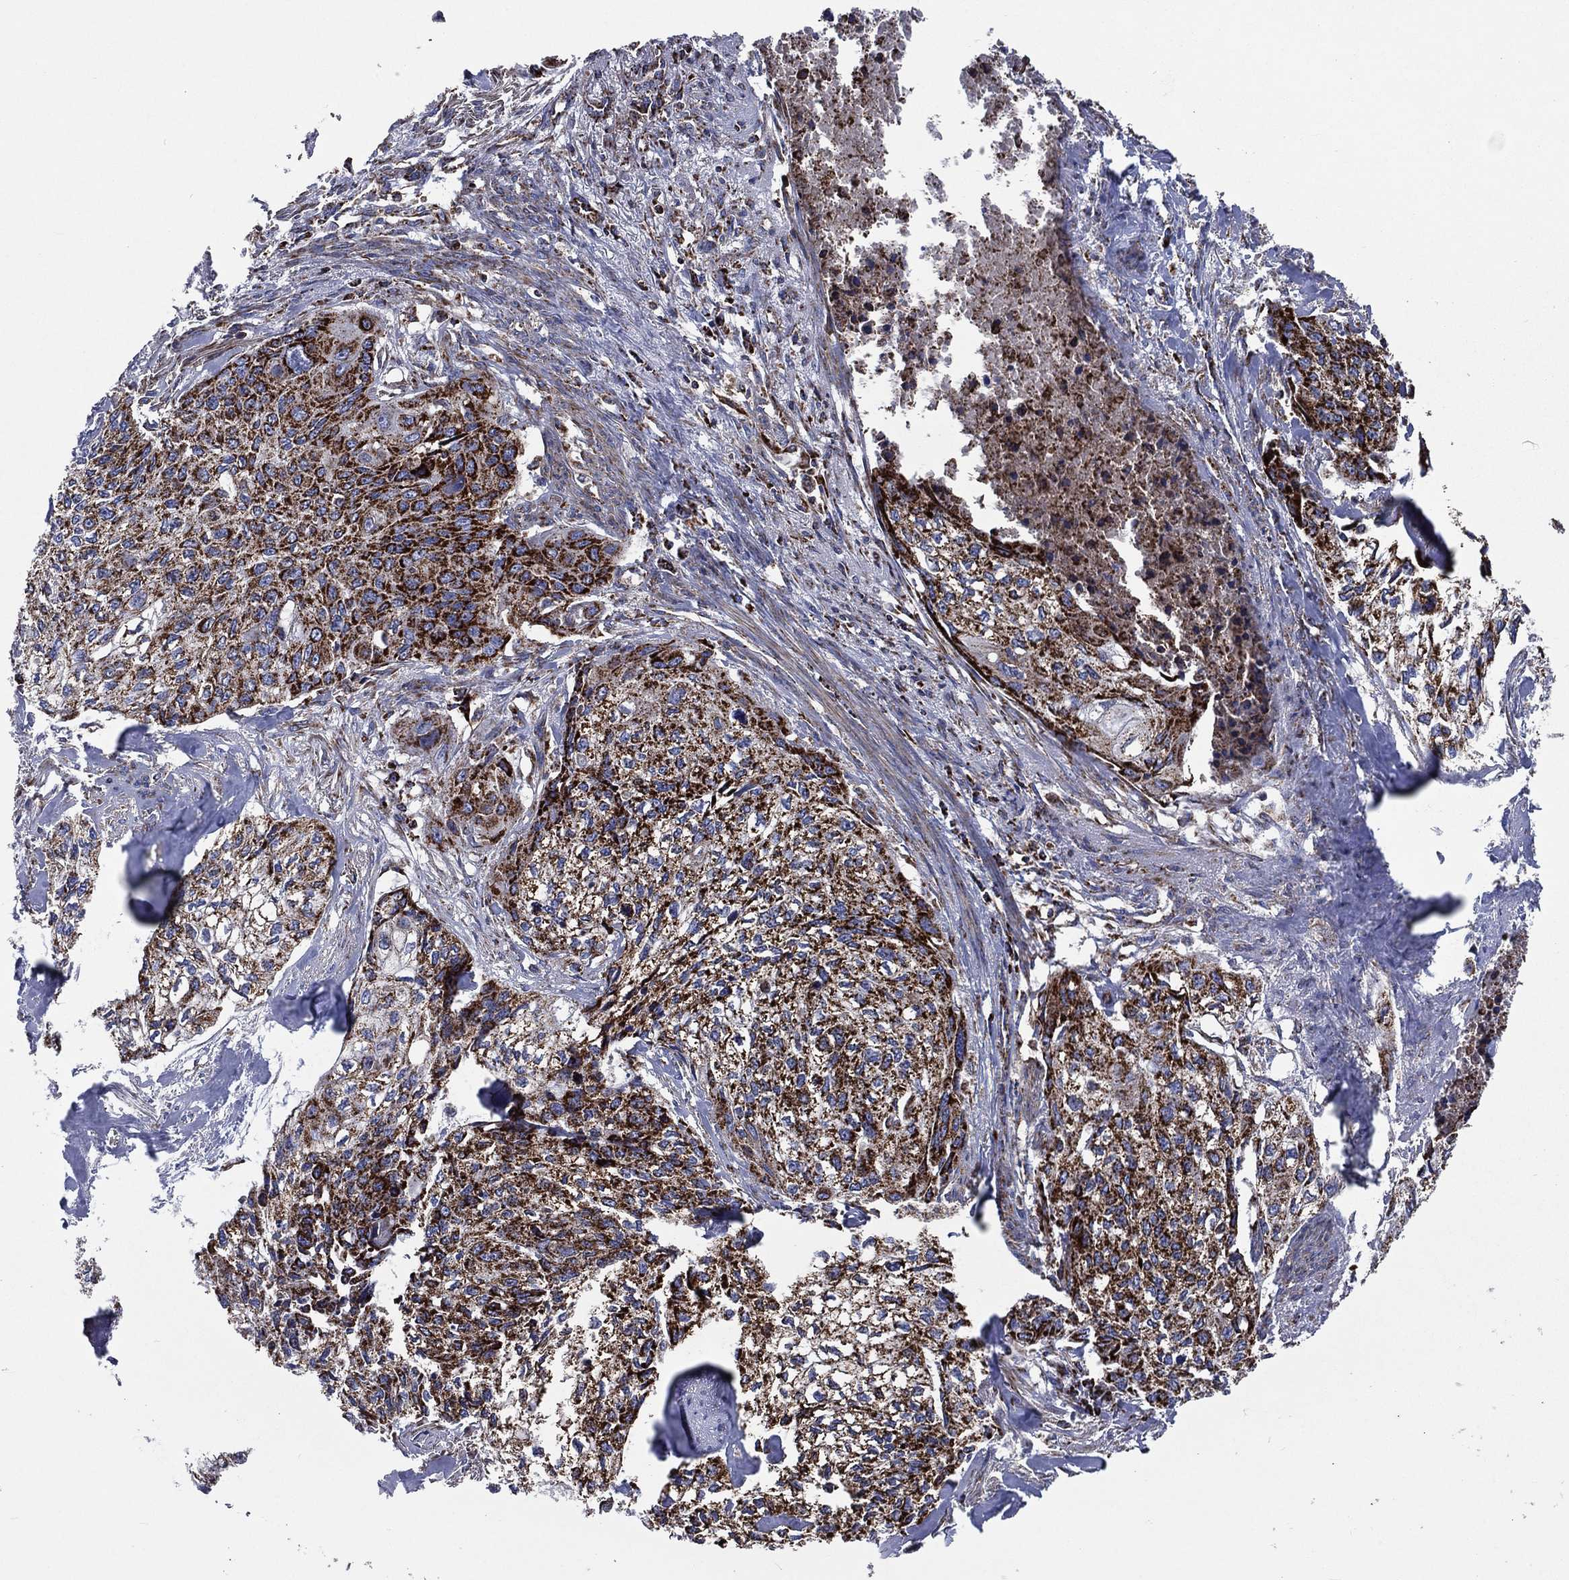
{"staining": {"intensity": "strong", "quantity": ">75%", "location": "cytoplasmic/membranous"}, "tissue": "cervical cancer", "cell_type": "Tumor cells", "image_type": "cancer", "snomed": [{"axis": "morphology", "description": "Squamous cell carcinoma, NOS"}, {"axis": "topography", "description": "Cervix"}], "caption": "Protein staining of cervical cancer (squamous cell carcinoma) tissue exhibits strong cytoplasmic/membranous positivity in approximately >75% of tumor cells.", "gene": "ANKRD37", "patient": {"sex": "female", "age": 58}}